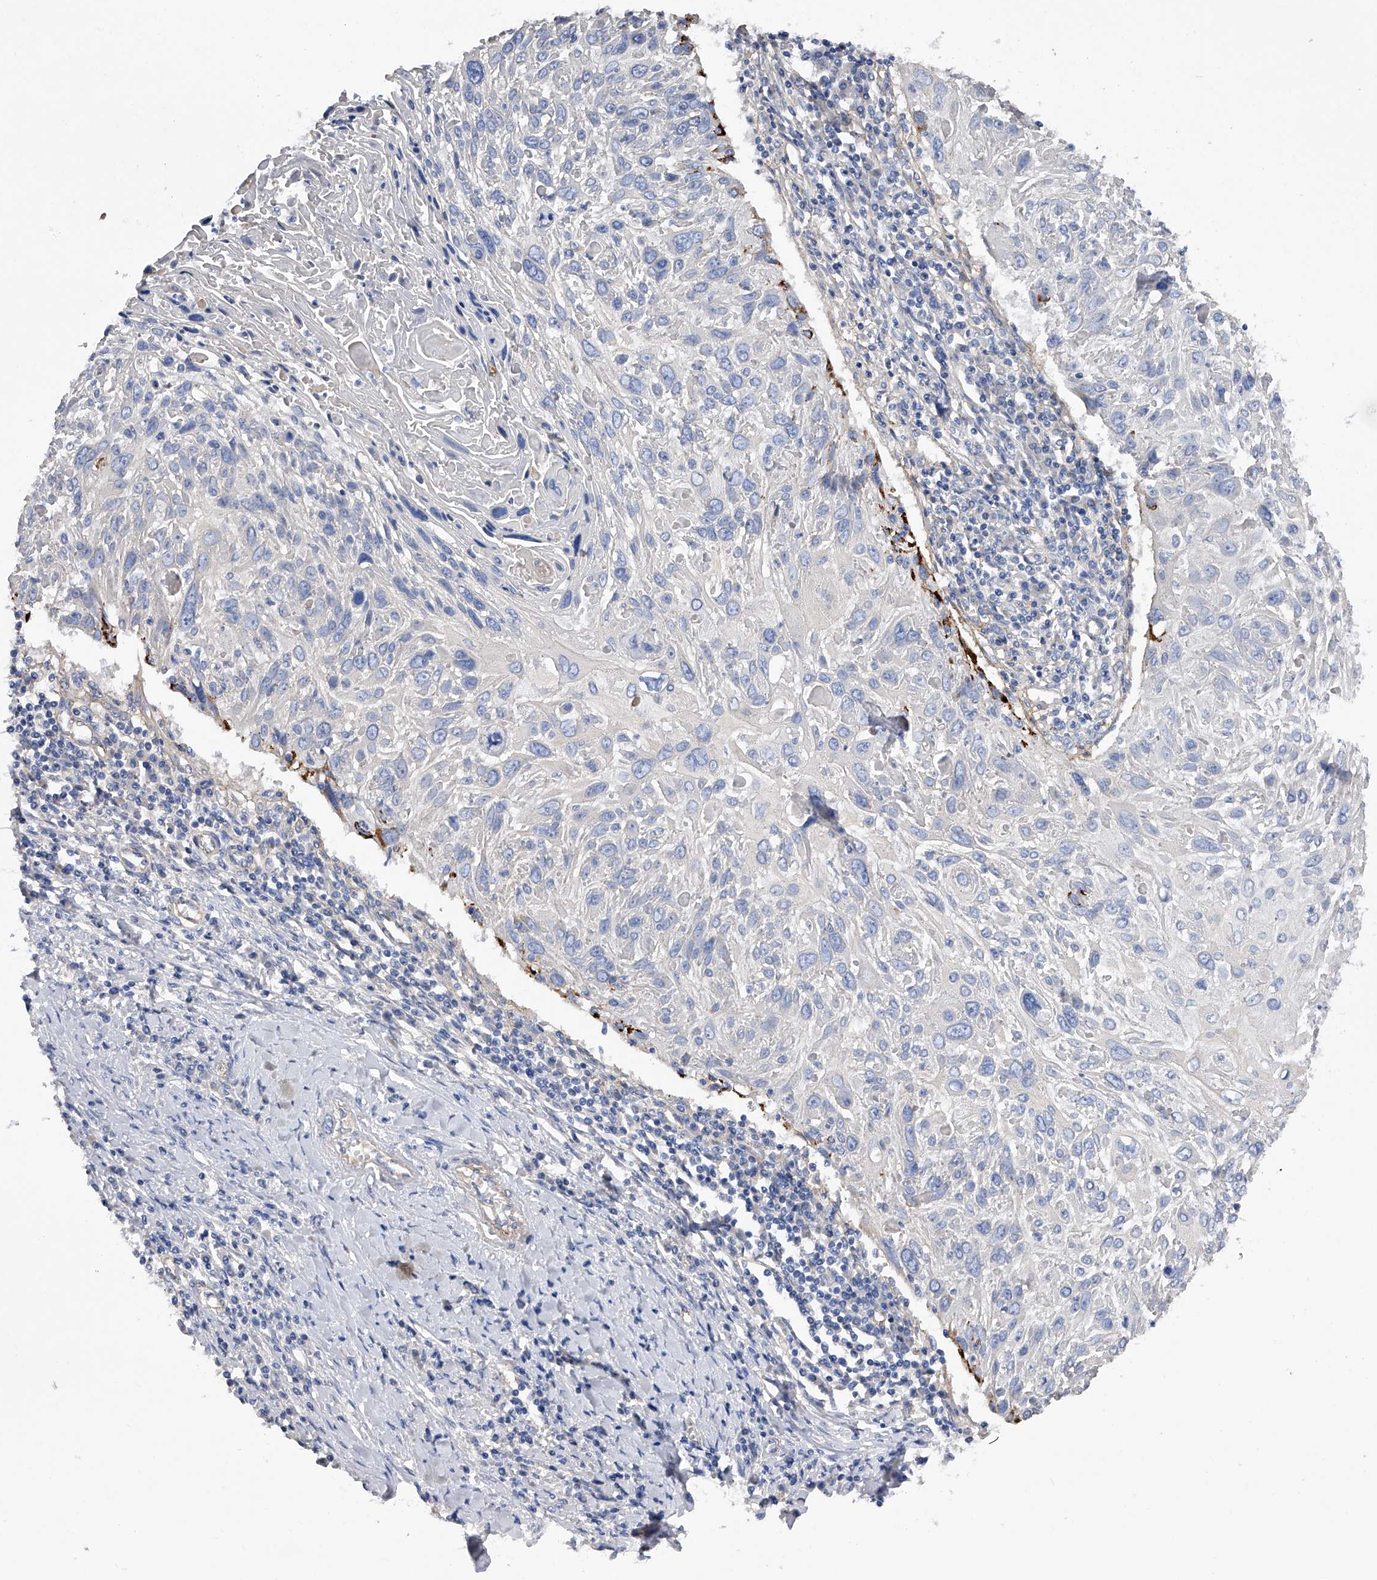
{"staining": {"intensity": "moderate", "quantity": "<25%", "location": "cytoplasmic/membranous"}, "tissue": "cervical cancer", "cell_type": "Tumor cells", "image_type": "cancer", "snomed": [{"axis": "morphology", "description": "Squamous cell carcinoma, NOS"}, {"axis": "topography", "description": "Cervix"}], "caption": "Immunohistochemical staining of human cervical cancer exhibits low levels of moderate cytoplasmic/membranous protein staining in about <25% of tumor cells.", "gene": "RWDD2A", "patient": {"sex": "female", "age": 51}}